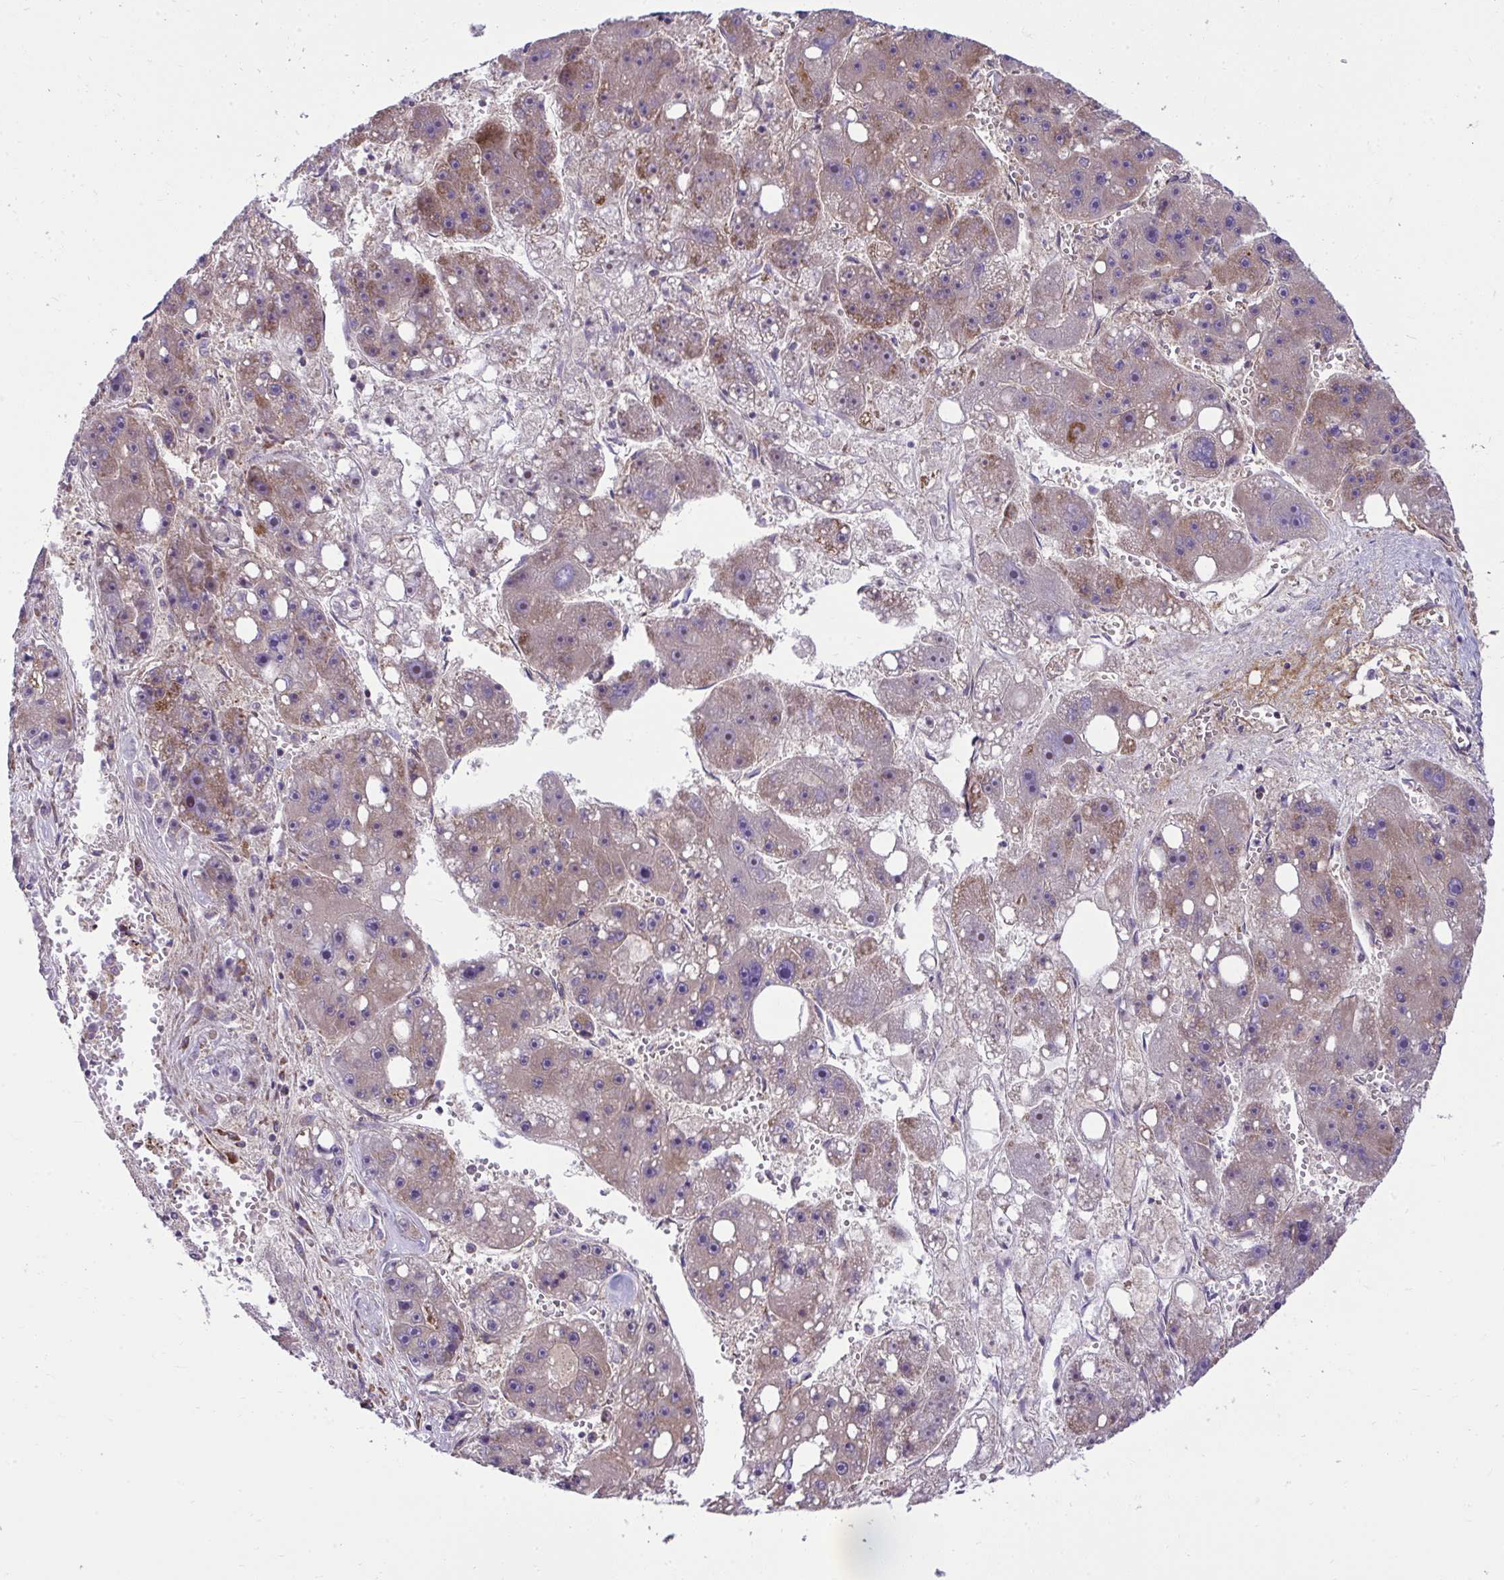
{"staining": {"intensity": "weak", "quantity": "25%-75%", "location": "cytoplasmic/membranous"}, "tissue": "liver cancer", "cell_type": "Tumor cells", "image_type": "cancer", "snomed": [{"axis": "morphology", "description": "Carcinoma, Hepatocellular, NOS"}, {"axis": "topography", "description": "Liver"}], "caption": "Human liver hepatocellular carcinoma stained with a protein marker demonstrates weak staining in tumor cells.", "gene": "NMNAT3", "patient": {"sex": "female", "age": 61}}